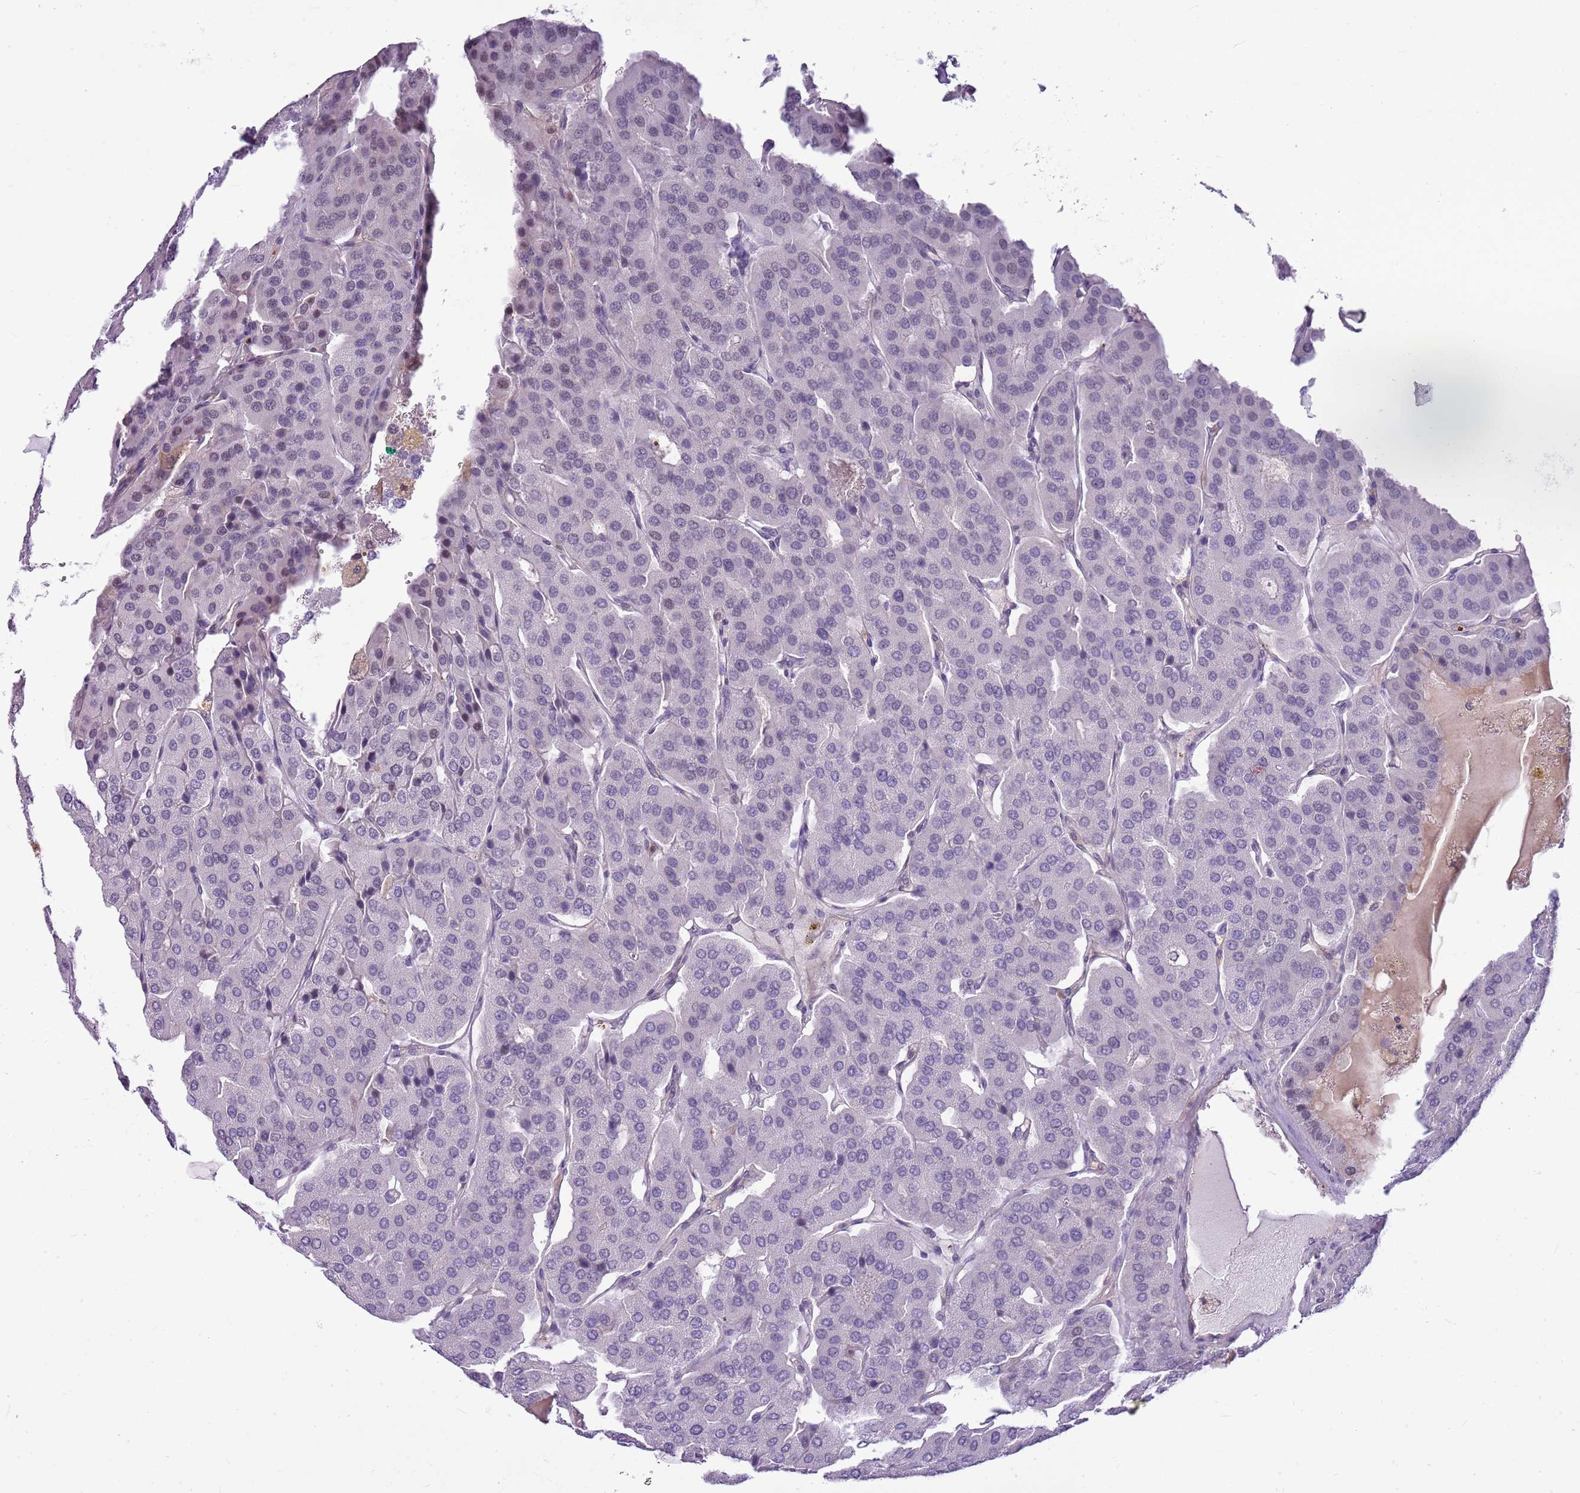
{"staining": {"intensity": "negative", "quantity": "none", "location": "none"}, "tissue": "parathyroid gland", "cell_type": "Glandular cells", "image_type": "normal", "snomed": [{"axis": "morphology", "description": "Normal tissue, NOS"}, {"axis": "morphology", "description": "Adenoma, NOS"}, {"axis": "topography", "description": "Parathyroid gland"}], "caption": "The histopathology image exhibits no significant positivity in glandular cells of parathyroid gland. (DAB immunohistochemistry visualized using brightfield microscopy, high magnification).", "gene": "DHX32", "patient": {"sex": "female", "age": 86}}